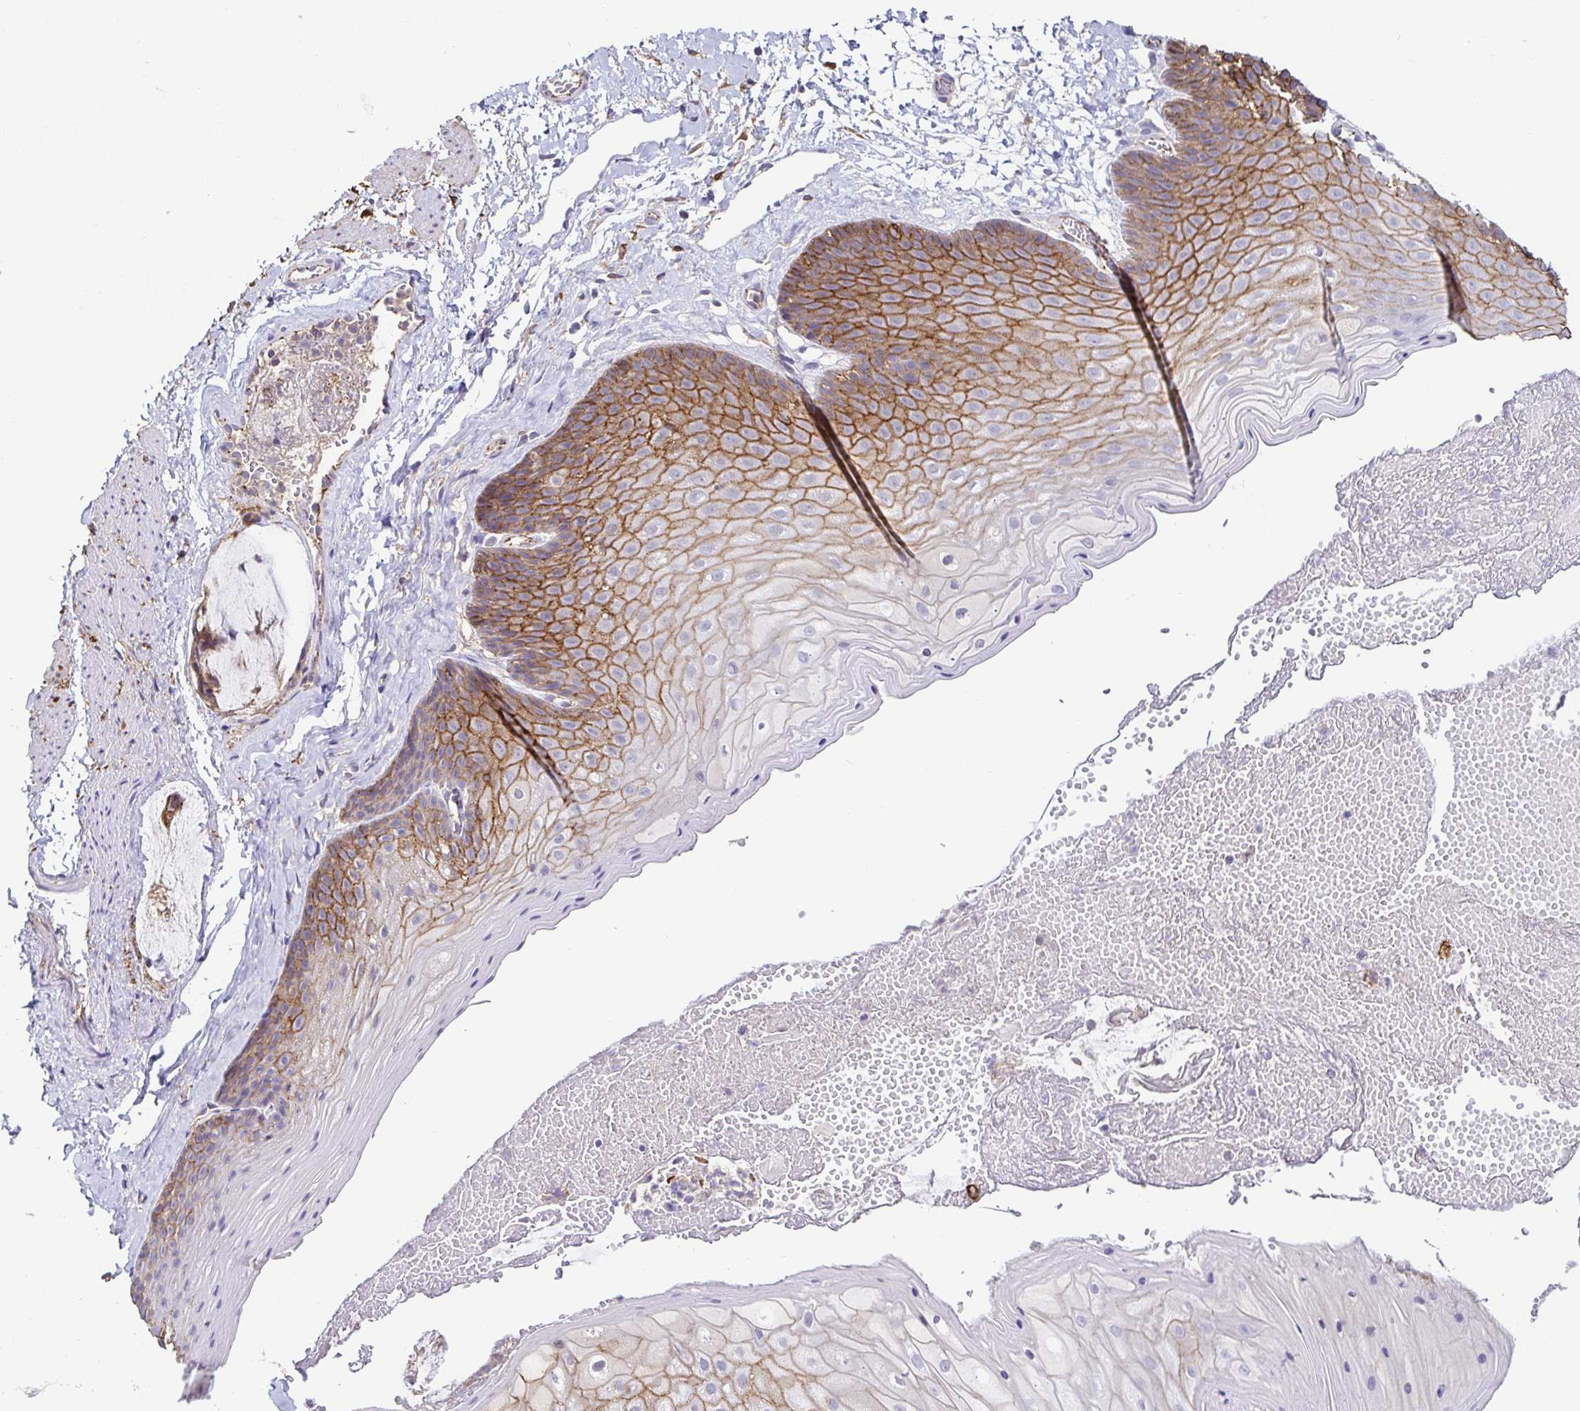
{"staining": {"intensity": "moderate", "quantity": ">75%", "location": "cytoplasmic/membranous"}, "tissue": "skin", "cell_type": "Epidermal cells", "image_type": "normal", "snomed": [{"axis": "morphology", "description": "Normal tissue, NOS"}, {"axis": "topography", "description": "Anal"}], "caption": "Epidermal cells show moderate cytoplasmic/membranous staining in approximately >75% of cells in normal skin.", "gene": "PIWIL3", "patient": {"sex": "male", "age": 53}}